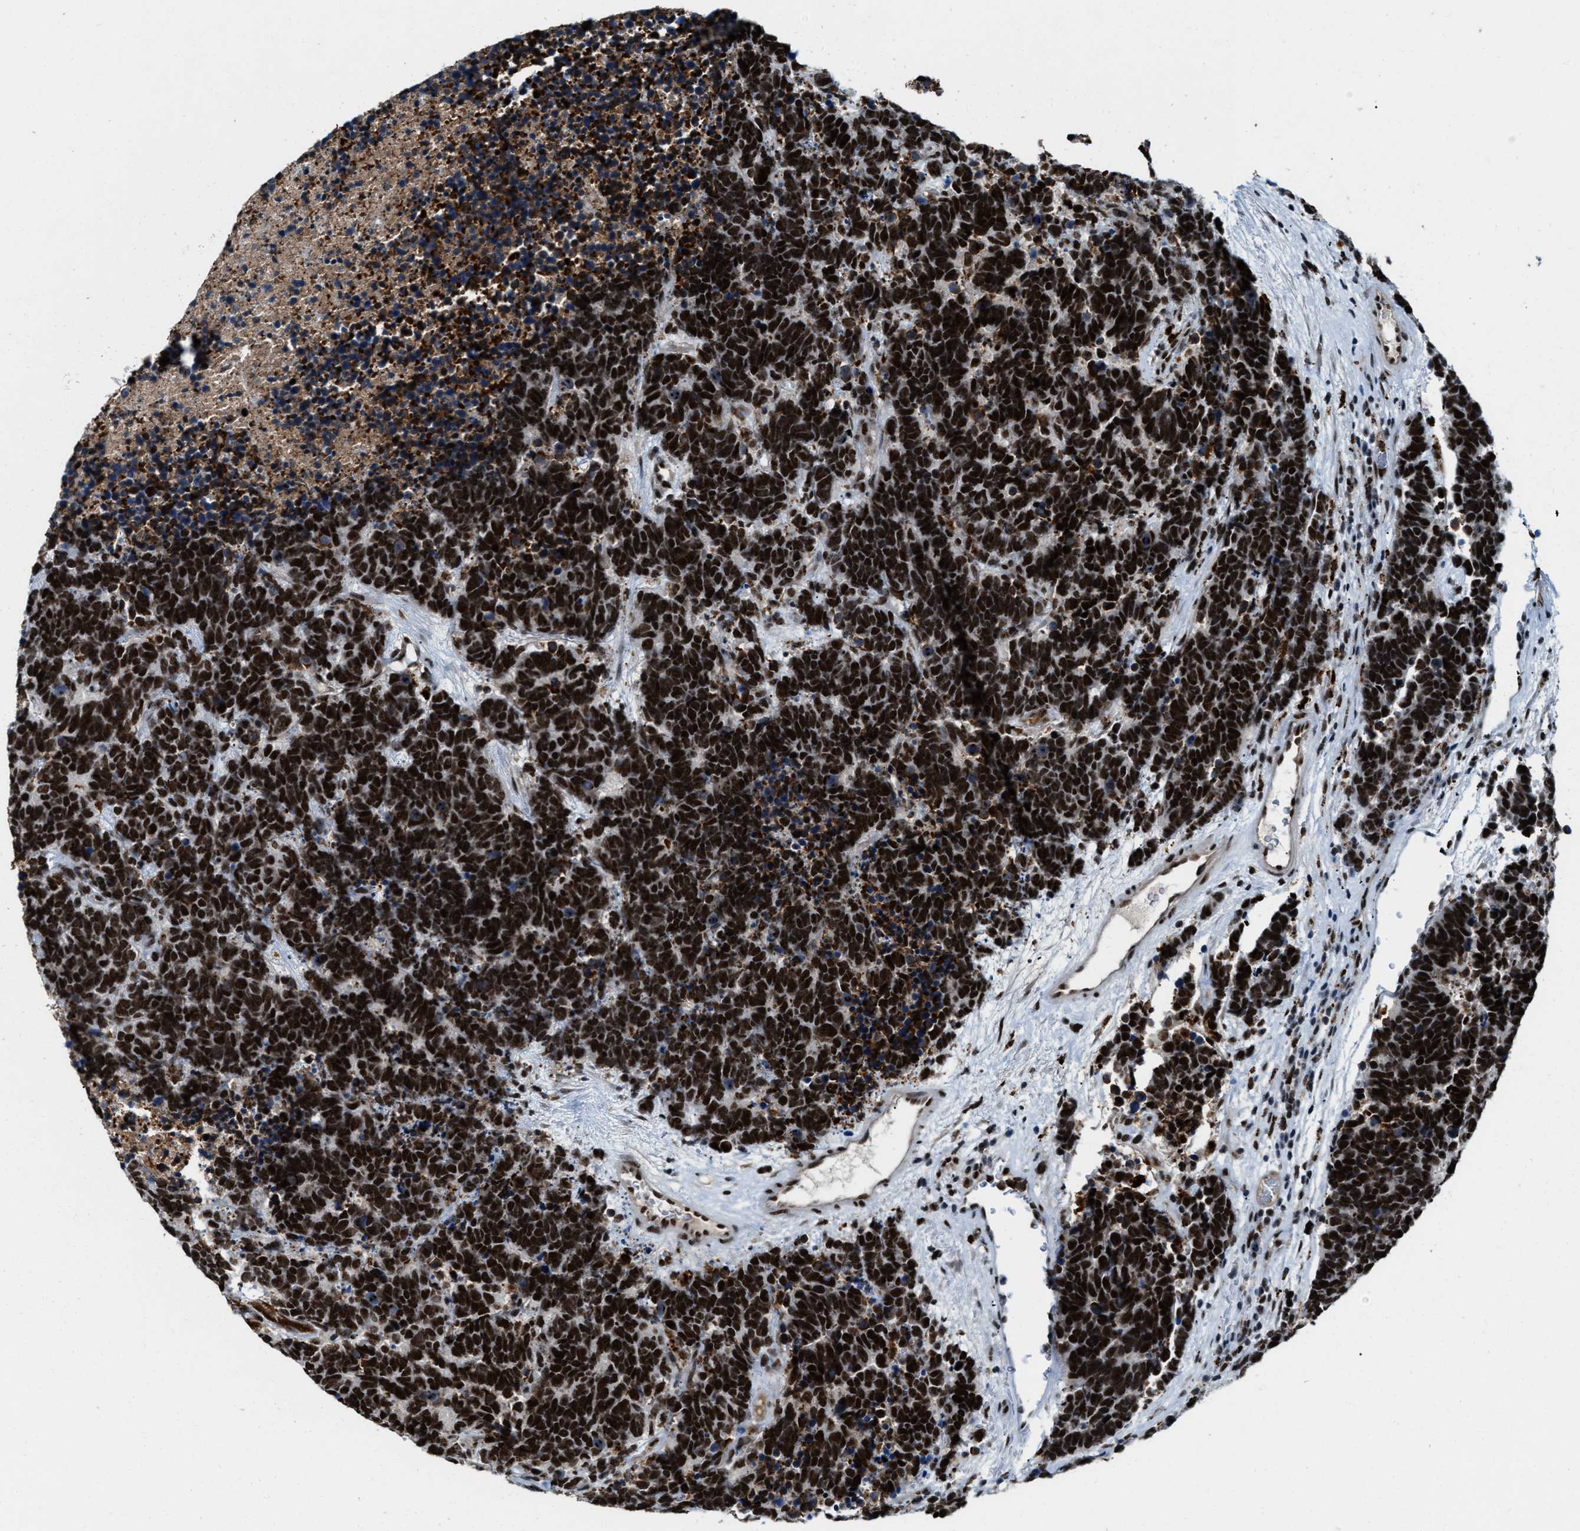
{"staining": {"intensity": "strong", "quantity": ">75%", "location": "cytoplasmic/membranous,nuclear"}, "tissue": "carcinoid", "cell_type": "Tumor cells", "image_type": "cancer", "snomed": [{"axis": "morphology", "description": "Carcinoma, NOS"}, {"axis": "morphology", "description": "Carcinoid, malignant, NOS"}, {"axis": "topography", "description": "Urinary bladder"}], "caption": "Immunohistochemical staining of human carcinoid reveals high levels of strong cytoplasmic/membranous and nuclear protein expression in approximately >75% of tumor cells.", "gene": "NUMA1", "patient": {"sex": "male", "age": 57}}